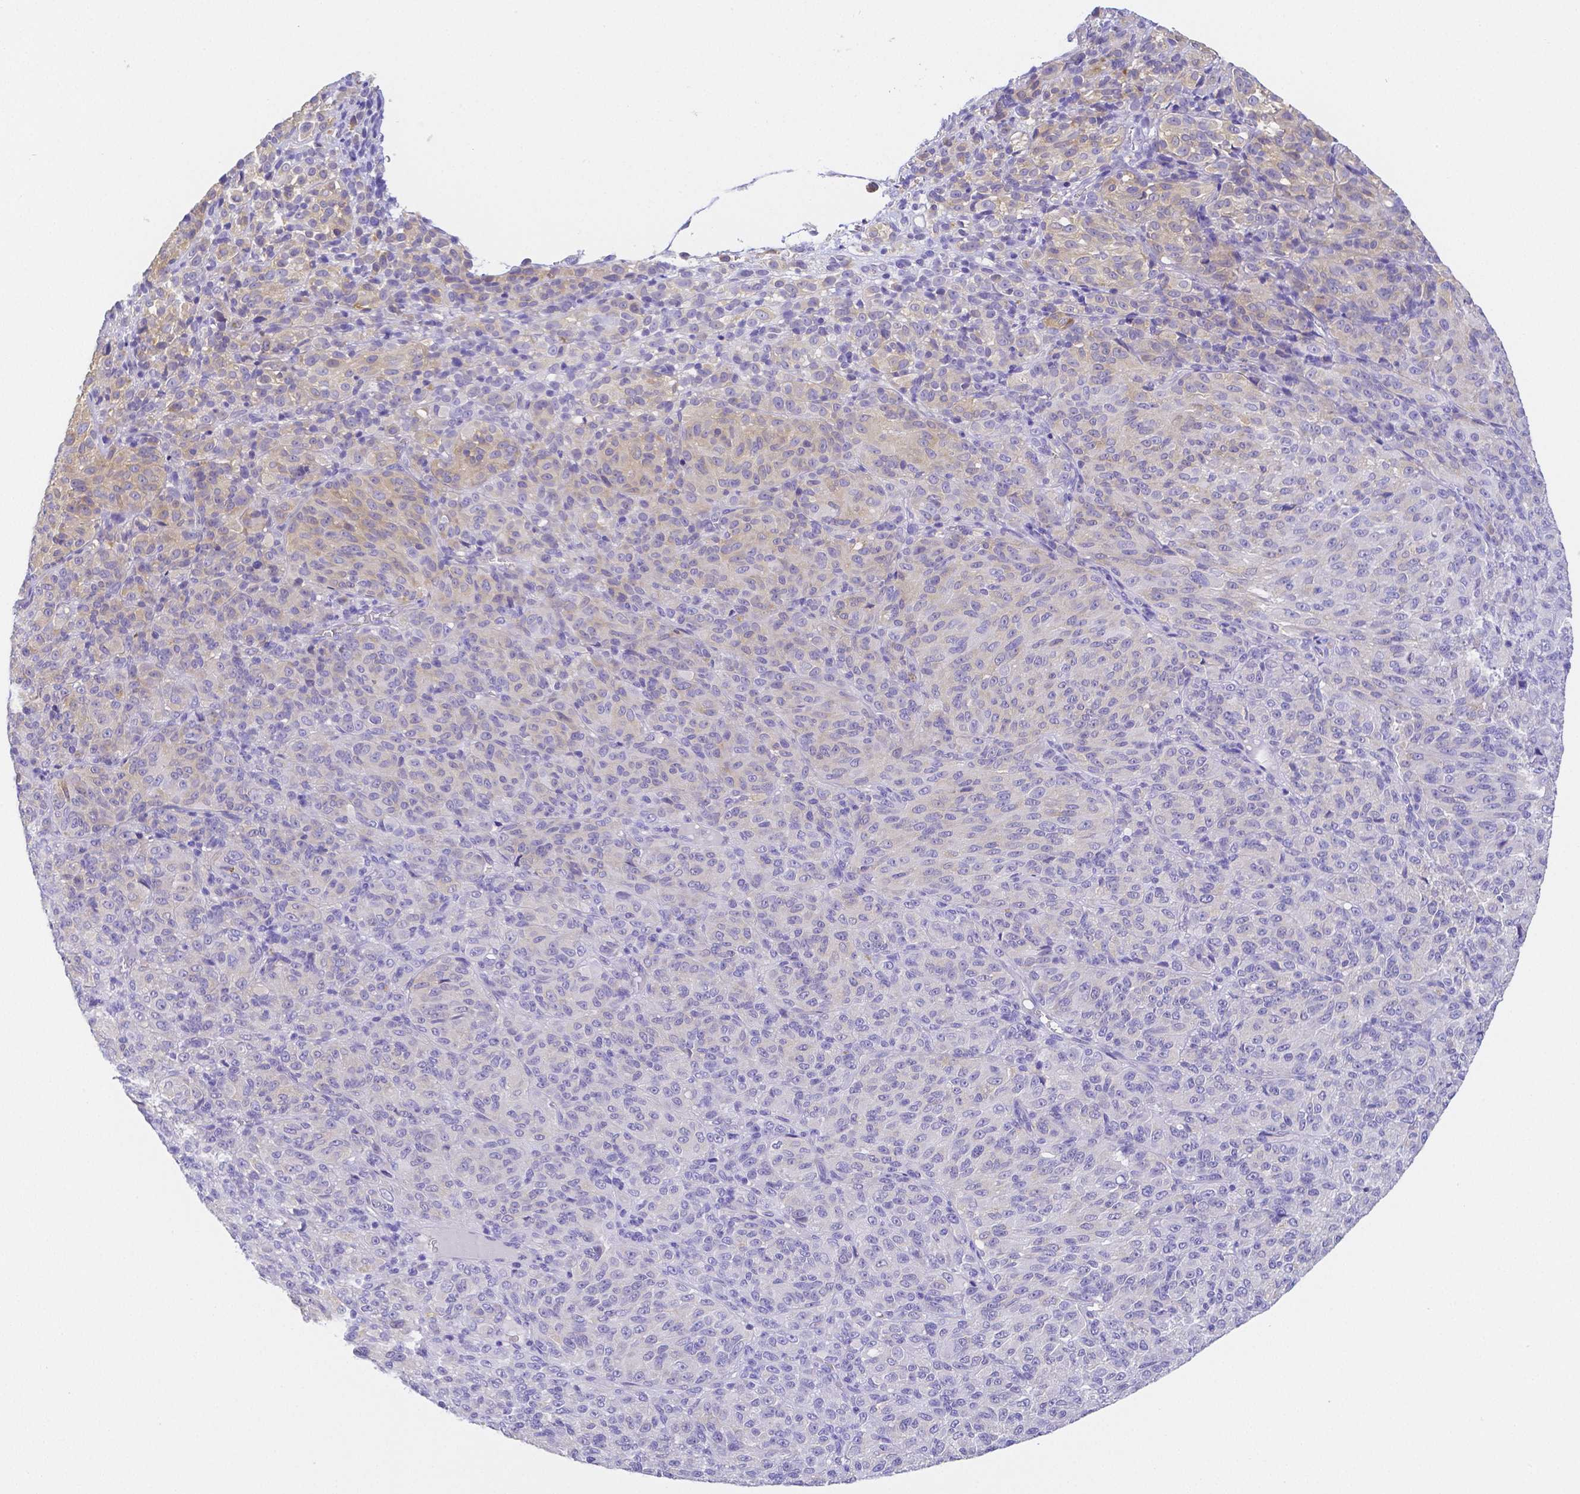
{"staining": {"intensity": "weak", "quantity": "<25%", "location": "cytoplasmic/membranous"}, "tissue": "melanoma", "cell_type": "Tumor cells", "image_type": "cancer", "snomed": [{"axis": "morphology", "description": "Malignant melanoma, Metastatic site"}, {"axis": "topography", "description": "Brain"}], "caption": "Tumor cells show no significant expression in malignant melanoma (metastatic site).", "gene": "ZG16B", "patient": {"sex": "female", "age": 56}}